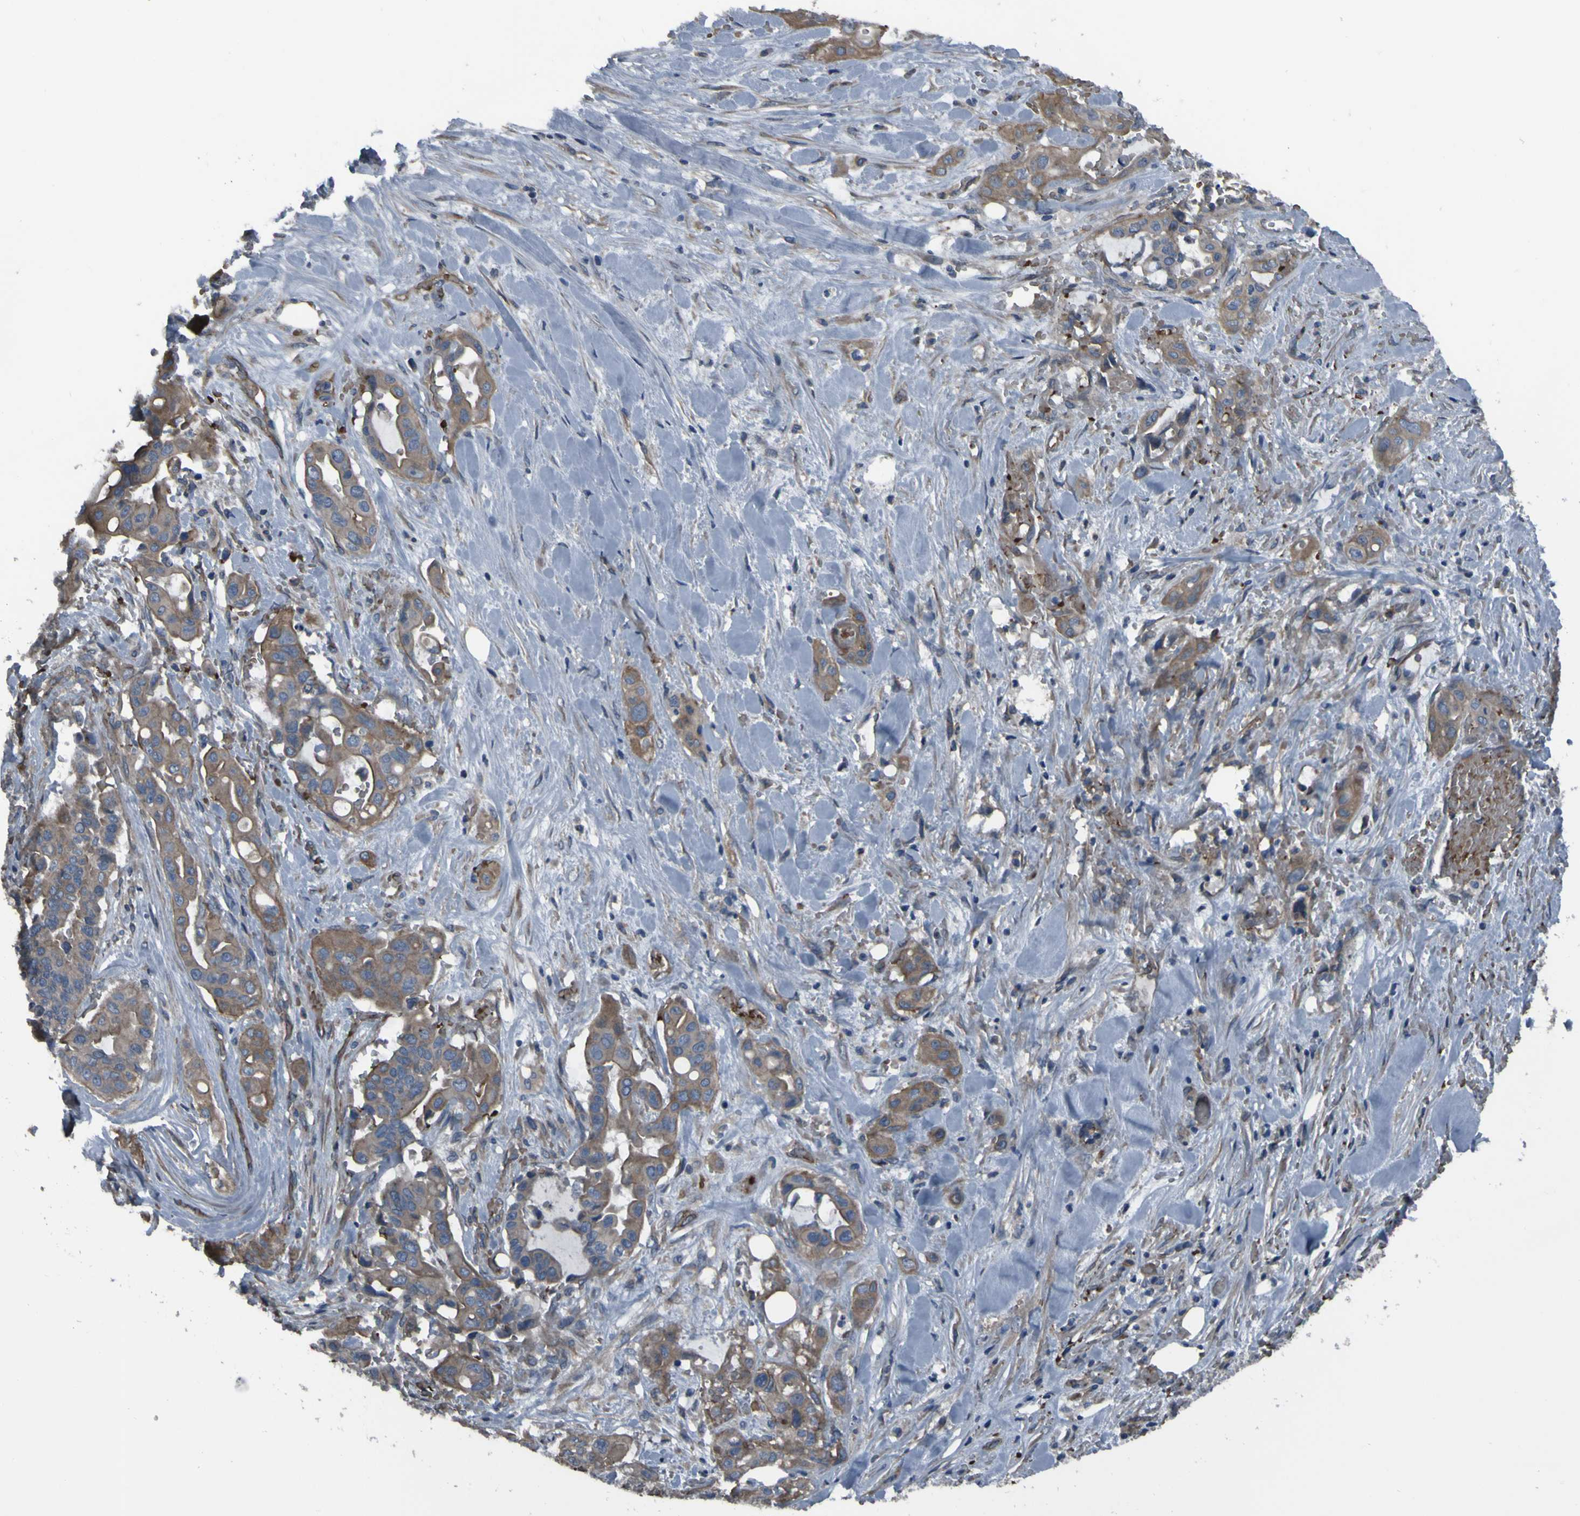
{"staining": {"intensity": "moderate", "quantity": ">75%", "location": "cytoplasmic/membranous"}, "tissue": "liver cancer", "cell_type": "Tumor cells", "image_type": "cancer", "snomed": [{"axis": "morphology", "description": "Cholangiocarcinoma"}, {"axis": "topography", "description": "Liver"}], "caption": "Immunohistochemistry of human liver cancer displays medium levels of moderate cytoplasmic/membranous staining in about >75% of tumor cells.", "gene": "GRAMD1A", "patient": {"sex": "female", "age": 61}}